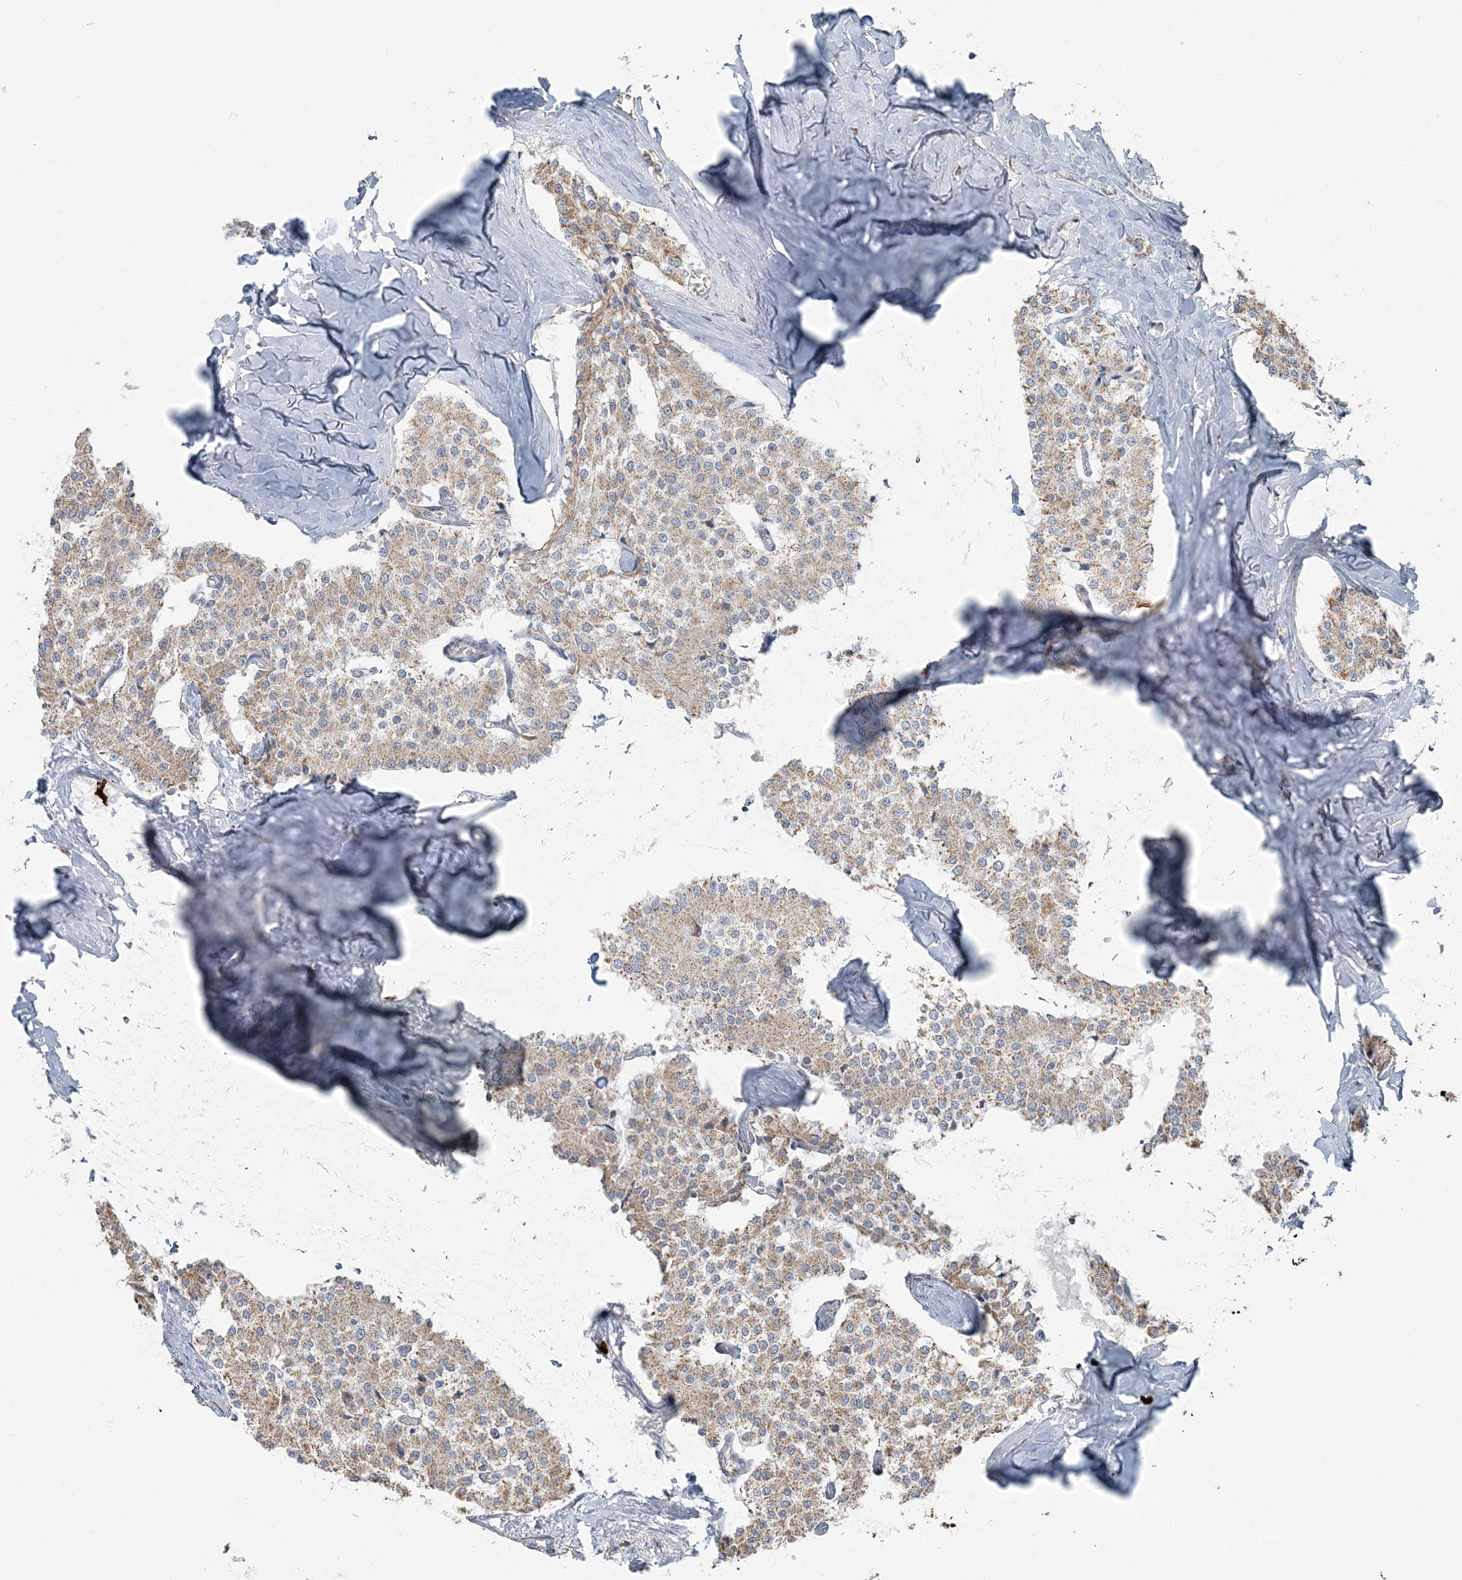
{"staining": {"intensity": "moderate", "quantity": ">75%", "location": "cytoplasmic/membranous"}, "tissue": "carcinoid", "cell_type": "Tumor cells", "image_type": "cancer", "snomed": [{"axis": "morphology", "description": "Carcinoid, malignant, NOS"}, {"axis": "topography", "description": "Colon"}], "caption": "A high-resolution photomicrograph shows immunohistochemistry (IHC) staining of carcinoid, which displays moderate cytoplasmic/membranous staining in approximately >75% of tumor cells.", "gene": "SLC22A16", "patient": {"sex": "female", "age": 52}}